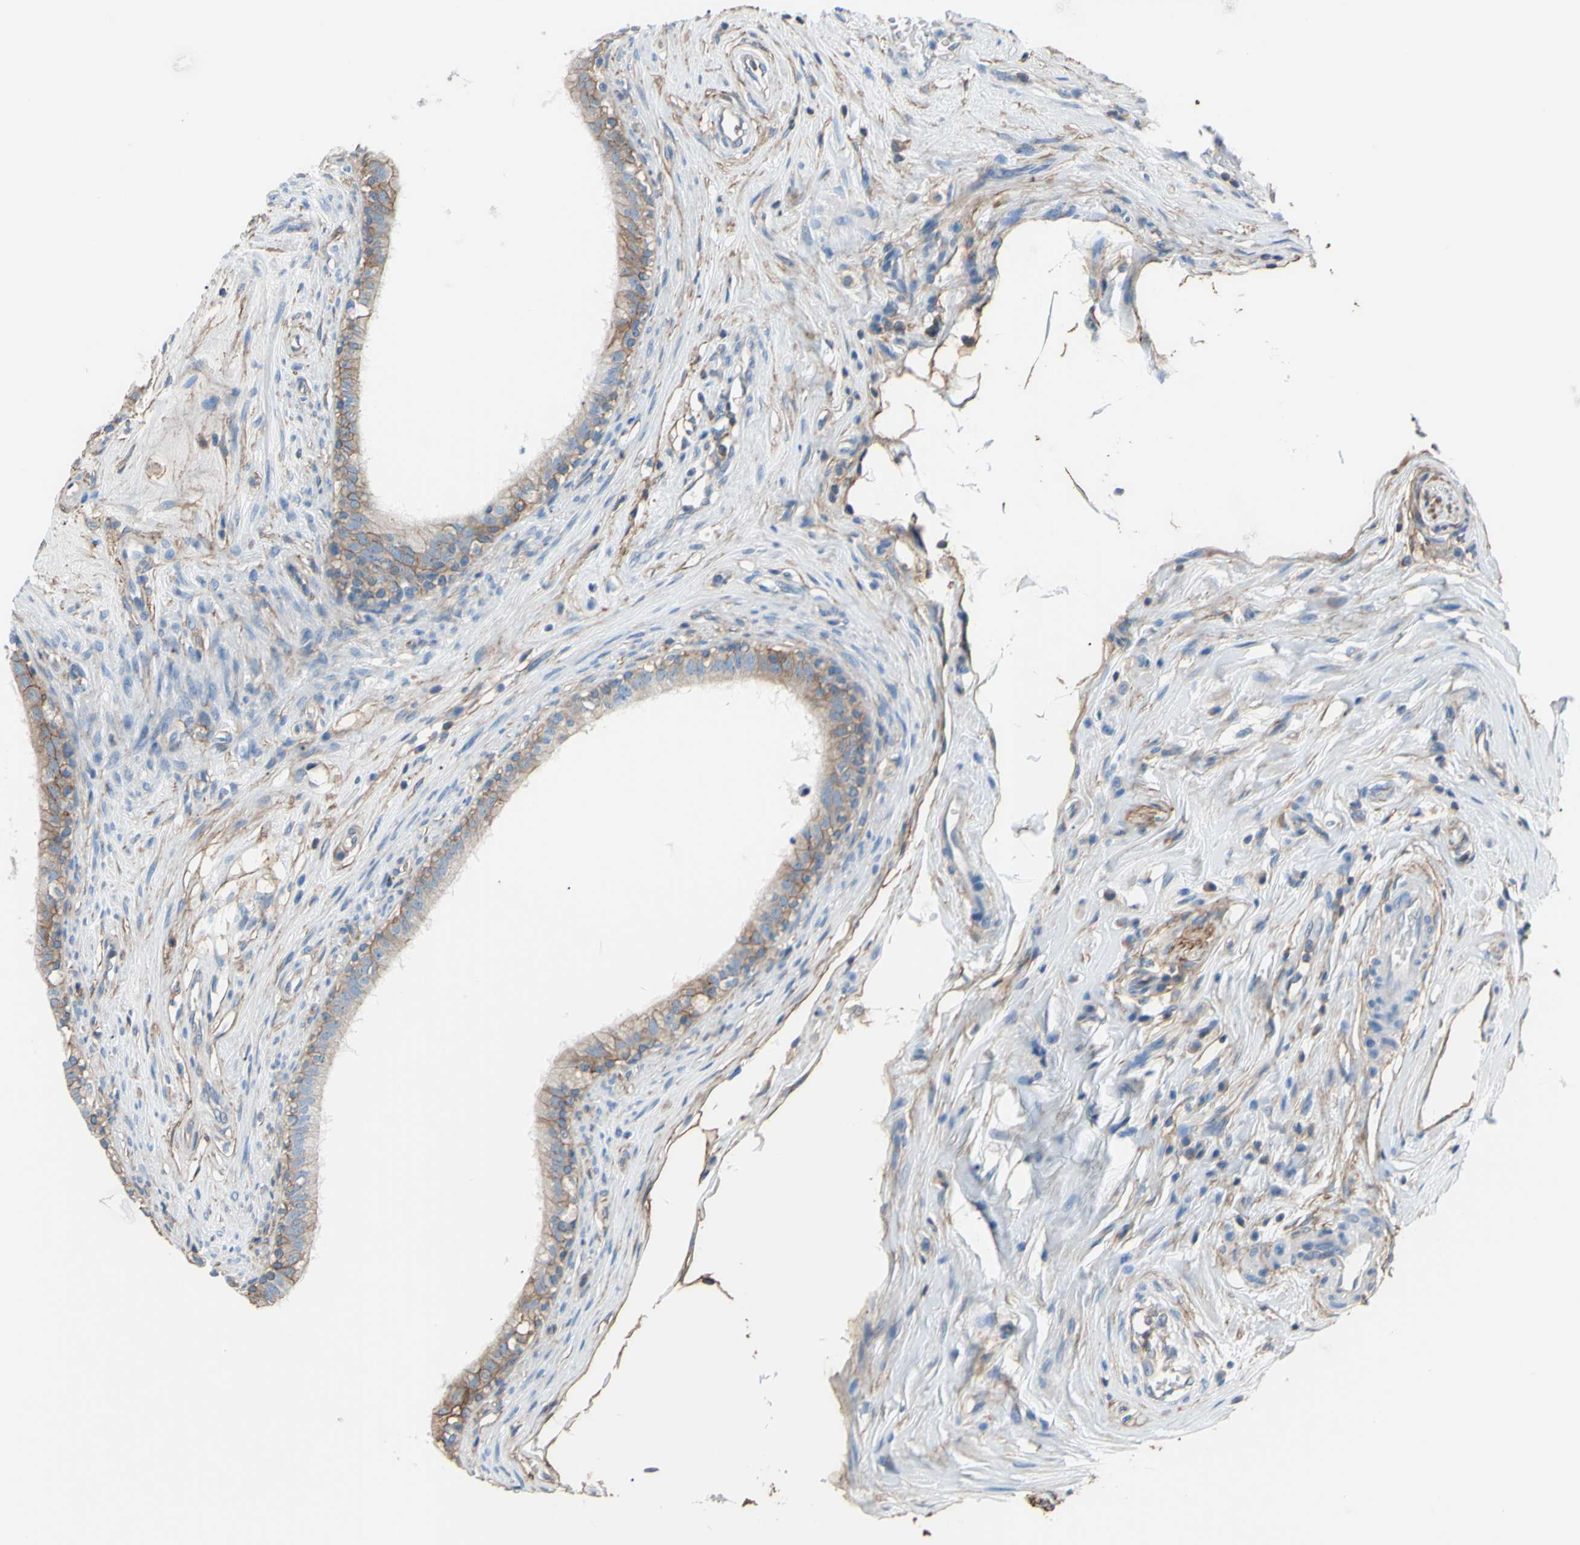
{"staining": {"intensity": "moderate", "quantity": ">75%", "location": "cytoplasmic/membranous"}, "tissue": "epididymis", "cell_type": "Glandular cells", "image_type": "normal", "snomed": [{"axis": "morphology", "description": "Normal tissue, NOS"}, {"axis": "morphology", "description": "Inflammation, NOS"}, {"axis": "topography", "description": "Epididymis"}], "caption": "Immunohistochemical staining of unremarkable epididymis exhibits >75% levels of moderate cytoplasmic/membranous protein positivity in about >75% of glandular cells.", "gene": "ADD1", "patient": {"sex": "male", "age": 84}}